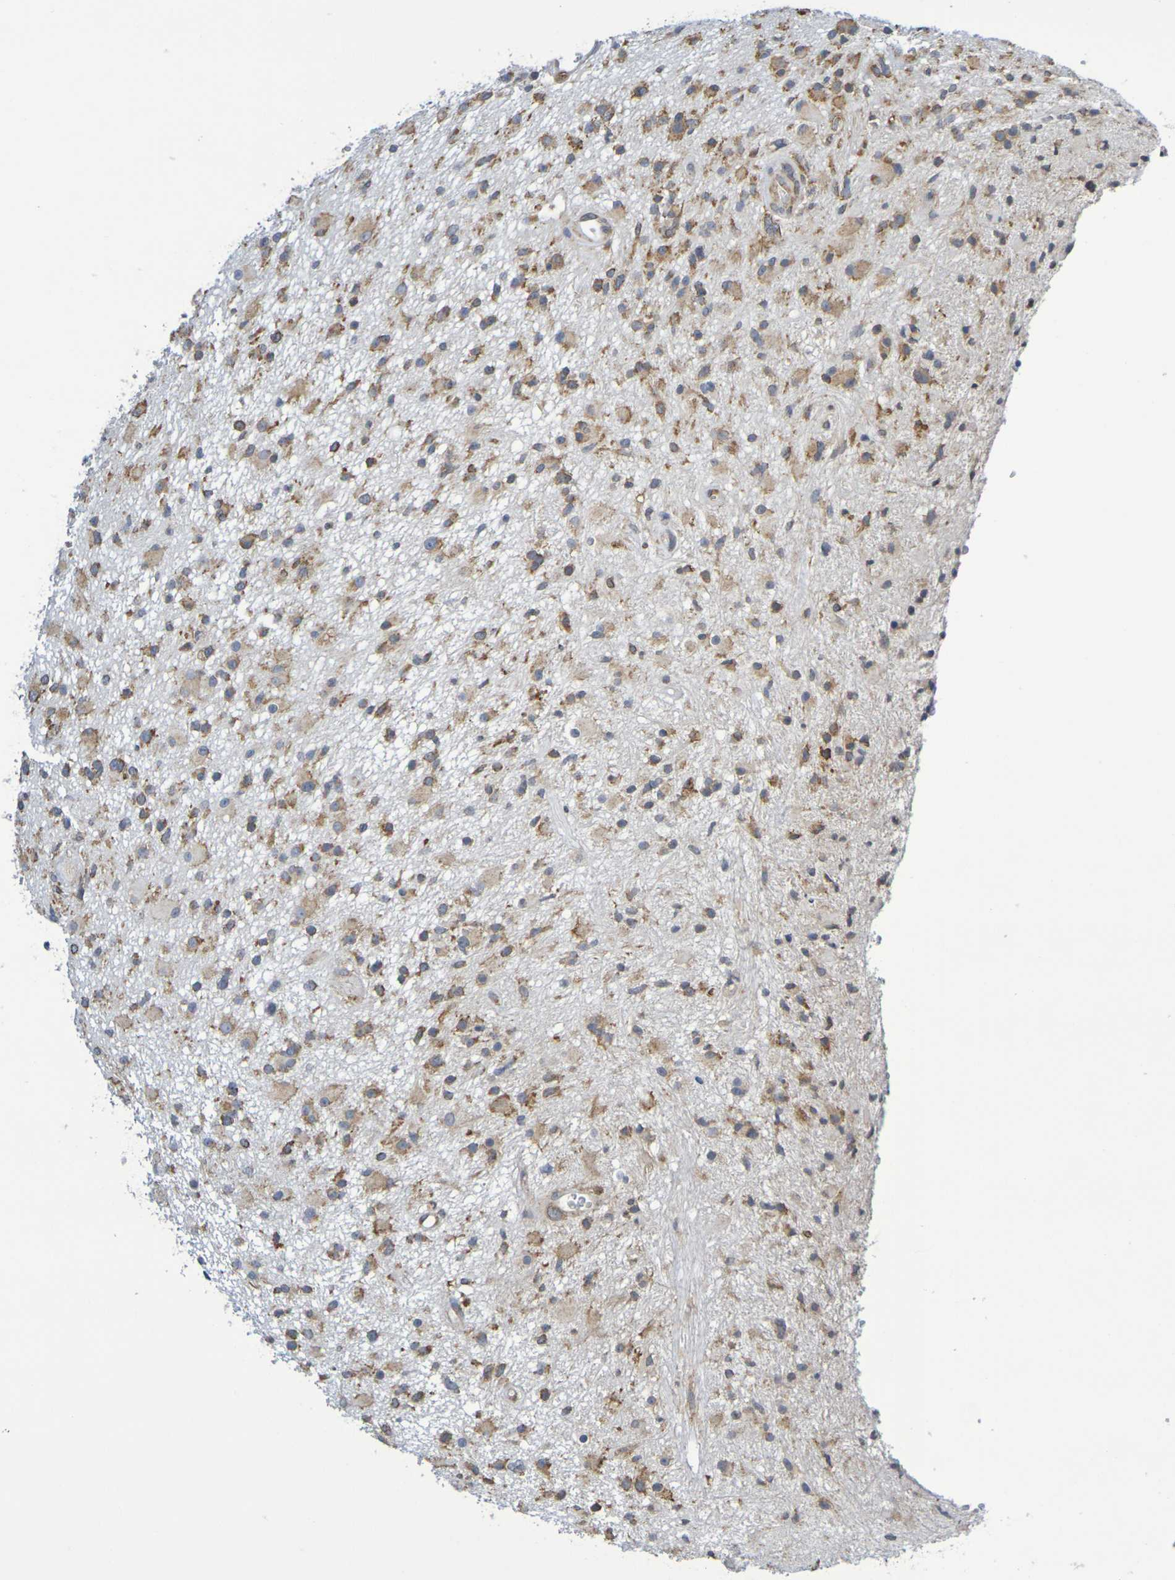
{"staining": {"intensity": "moderate", "quantity": "25%-75%", "location": "cytoplasmic/membranous"}, "tissue": "glioma", "cell_type": "Tumor cells", "image_type": "cancer", "snomed": [{"axis": "morphology", "description": "Glioma, malignant, High grade"}, {"axis": "topography", "description": "Brain"}], "caption": "An image of human malignant glioma (high-grade) stained for a protein exhibits moderate cytoplasmic/membranous brown staining in tumor cells.", "gene": "CHRNB1", "patient": {"sex": "male", "age": 33}}